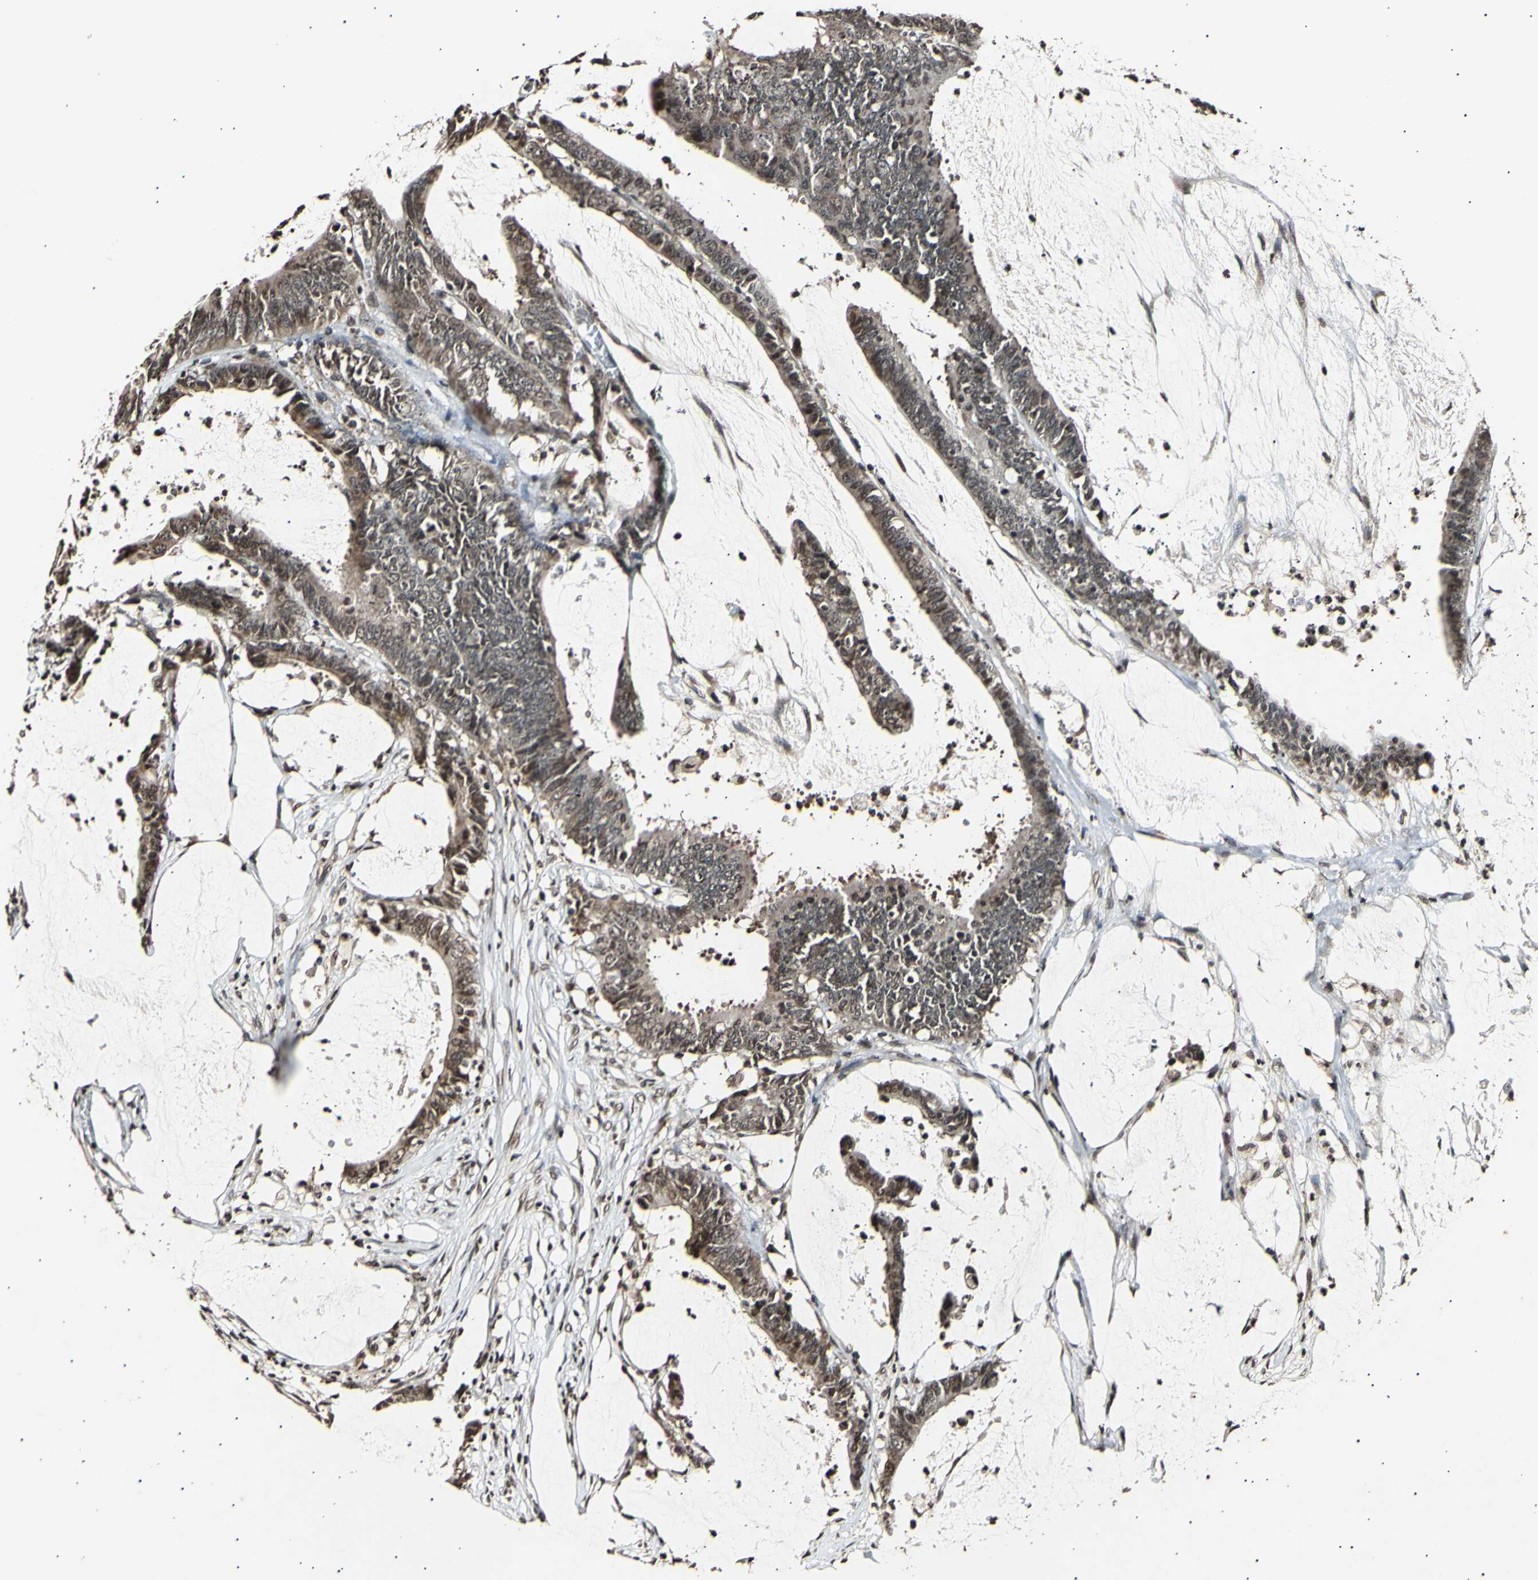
{"staining": {"intensity": "moderate", "quantity": ">75%", "location": "cytoplasmic/membranous,nuclear"}, "tissue": "colorectal cancer", "cell_type": "Tumor cells", "image_type": "cancer", "snomed": [{"axis": "morphology", "description": "Adenocarcinoma, NOS"}, {"axis": "topography", "description": "Rectum"}], "caption": "A brown stain highlights moderate cytoplasmic/membranous and nuclear positivity of a protein in colorectal adenocarcinoma tumor cells. Immunohistochemistry (ihc) stains the protein in brown and the nuclei are stained blue.", "gene": "ANAPC7", "patient": {"sex": "female", "age": 66}}